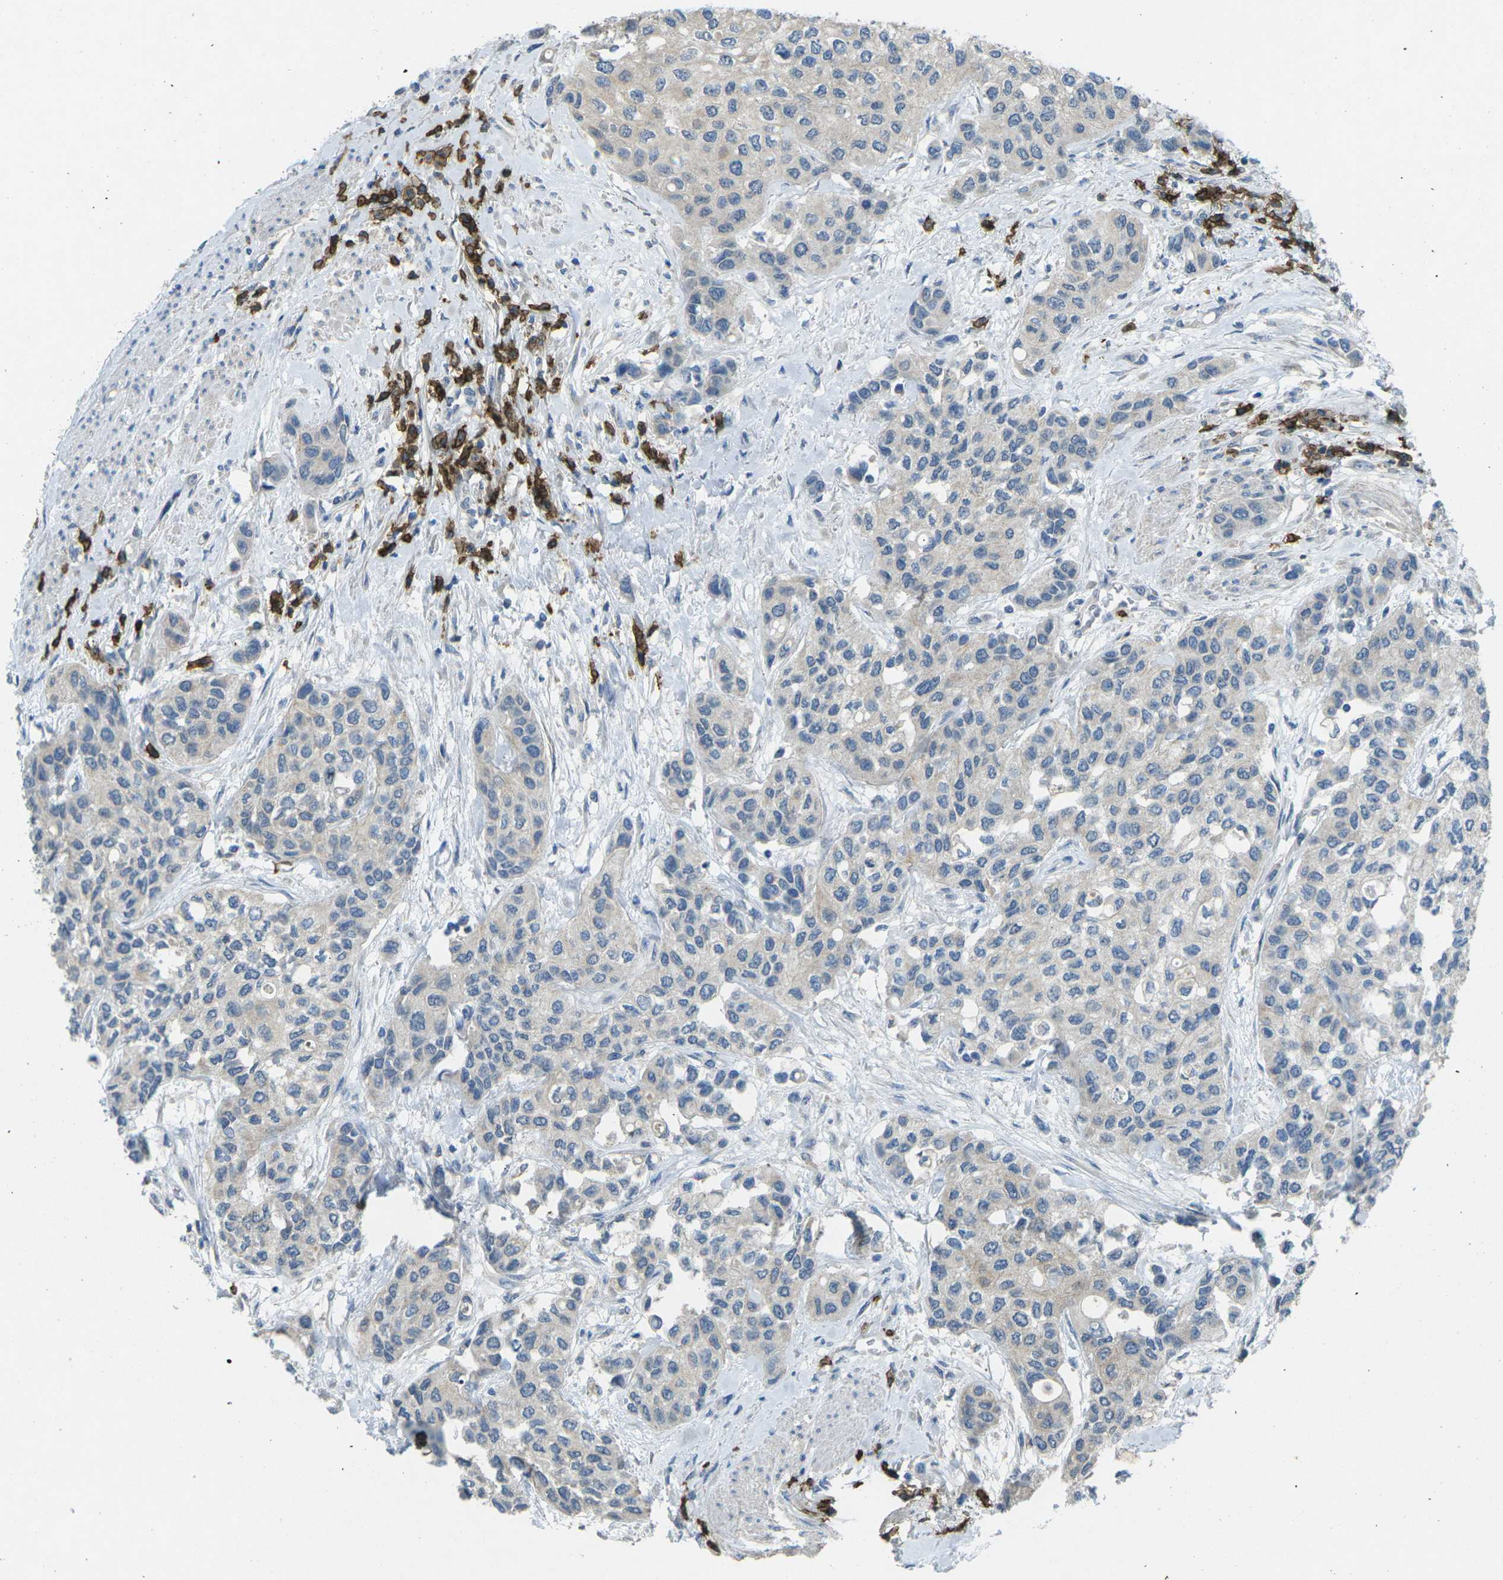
{"staining": {"intensity": "negative", "quantity": "none", "location": "none"}, "tissue": "urothelial cancer", "cell_type": "Tumor cells", "image_type": "cancer", "snomed": [{"axis": "morphology", "description": "Urothelial carcinoma, High grade"}, {"axis": "topography", "description": "Urinary bladder"}], "caption": "High magnification brightfield microscopy of urothelial cancer stained with DAB (brown) and counterstained with hematoxylin (blue): tumor cells show no significant staining. The staining was performed using DAB to visualize the protein expression in brown, while the nuclei were stained in blue with hematoxylin (Magnification: 20x).", "gene": "CD19", "patient": {"sex": "female", "age": 56}}